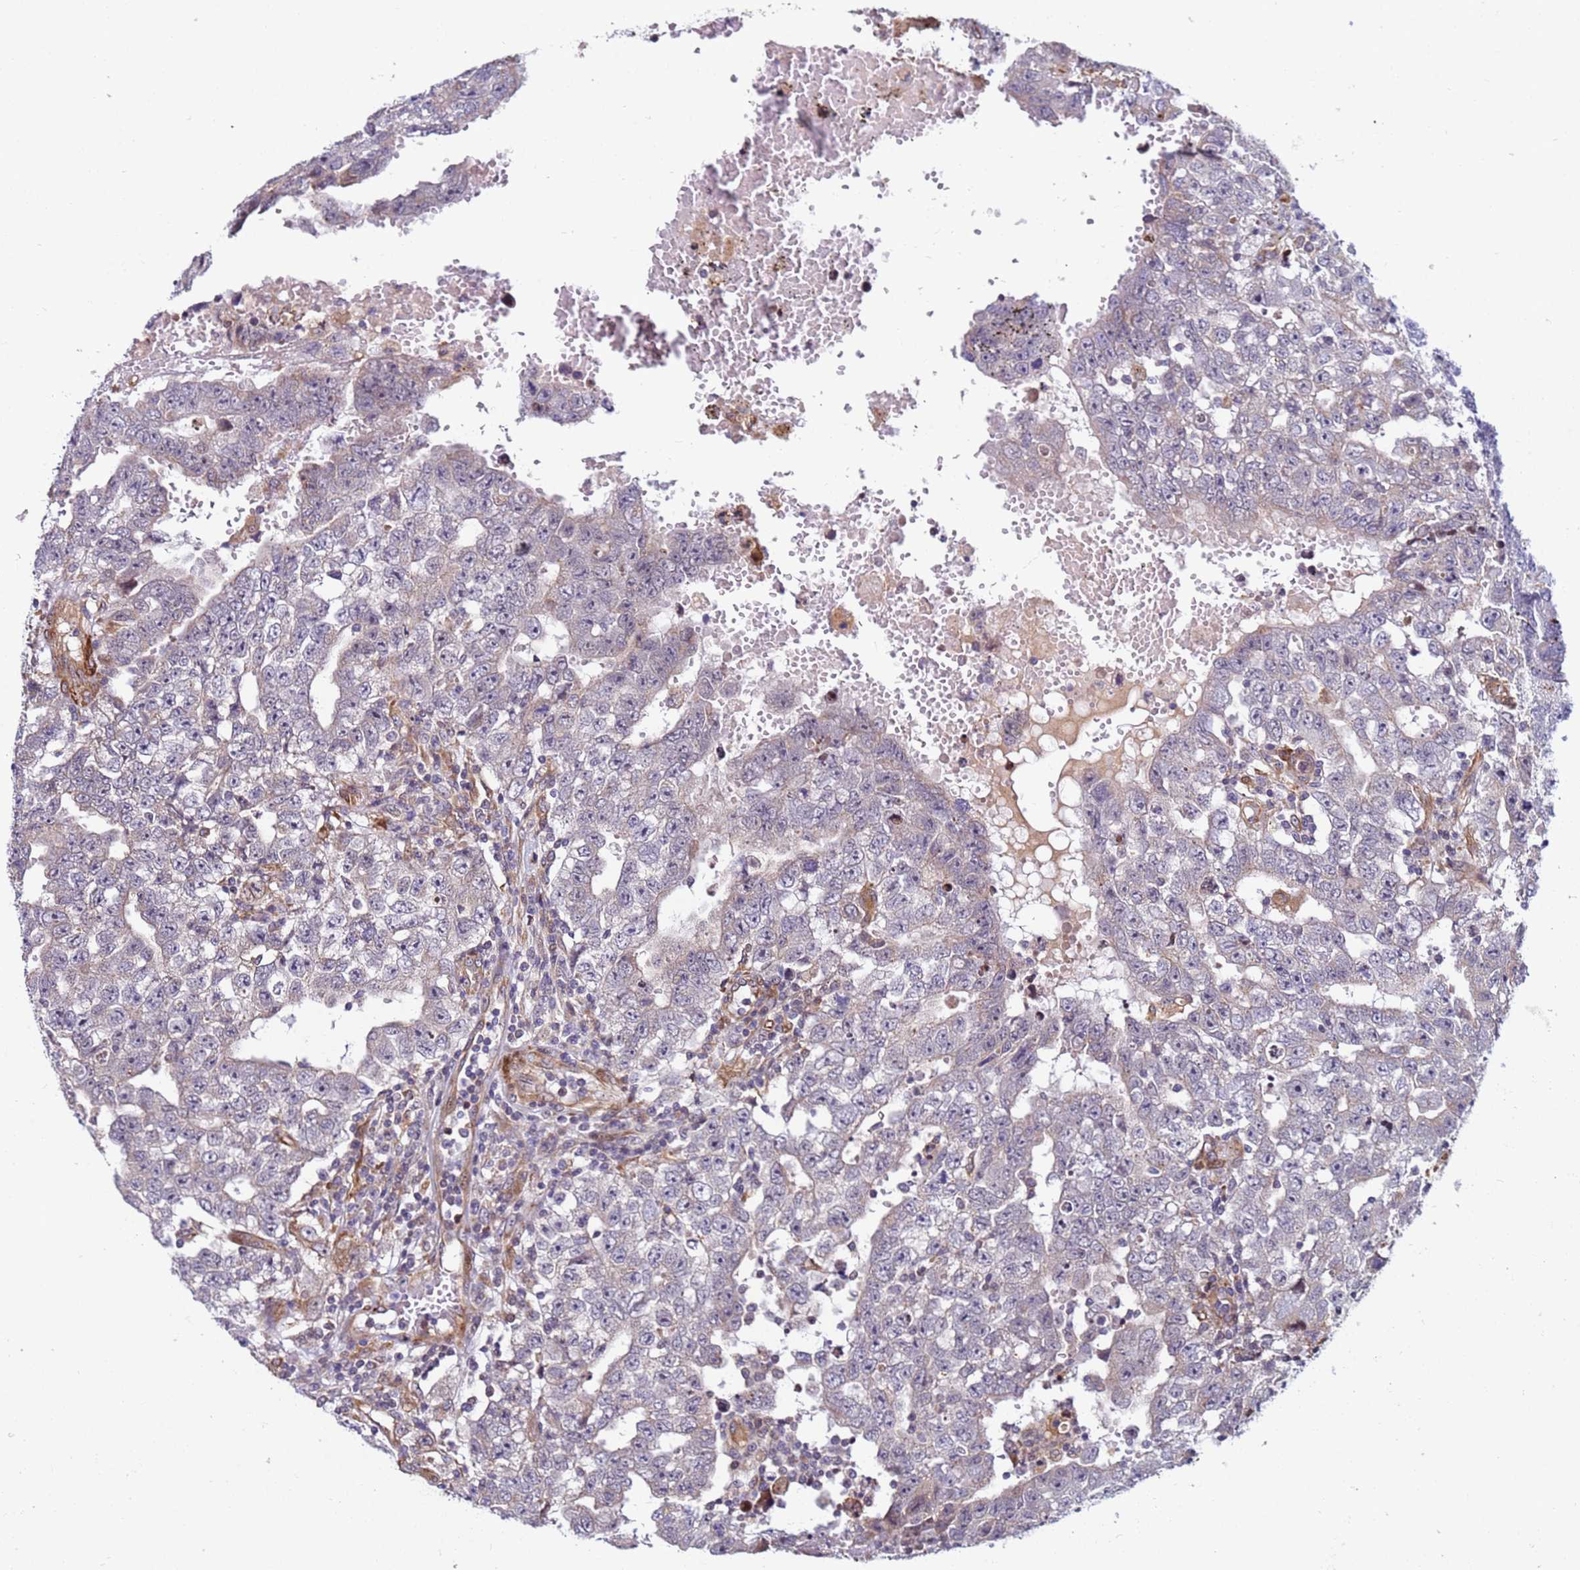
{"staining": {"intensity": "negative", "quantity": "none", "location": "none"}, "tissue": "testis cancer", "cell_type": "Tumor cells", "image_type": "cancer", "snomed": [{"axis": "morphology", "description": "Carcinoma, Embryonal, NOS"}, {"axis": "topography", "description": "Testis"}], "caption": "An image of testis cancer (embryonal carcinoma) stained for a protein exhibits no brown staining in tumor cells.", "gene": "MCRIP1", "patient": {"sex": "male", "age": 25}}